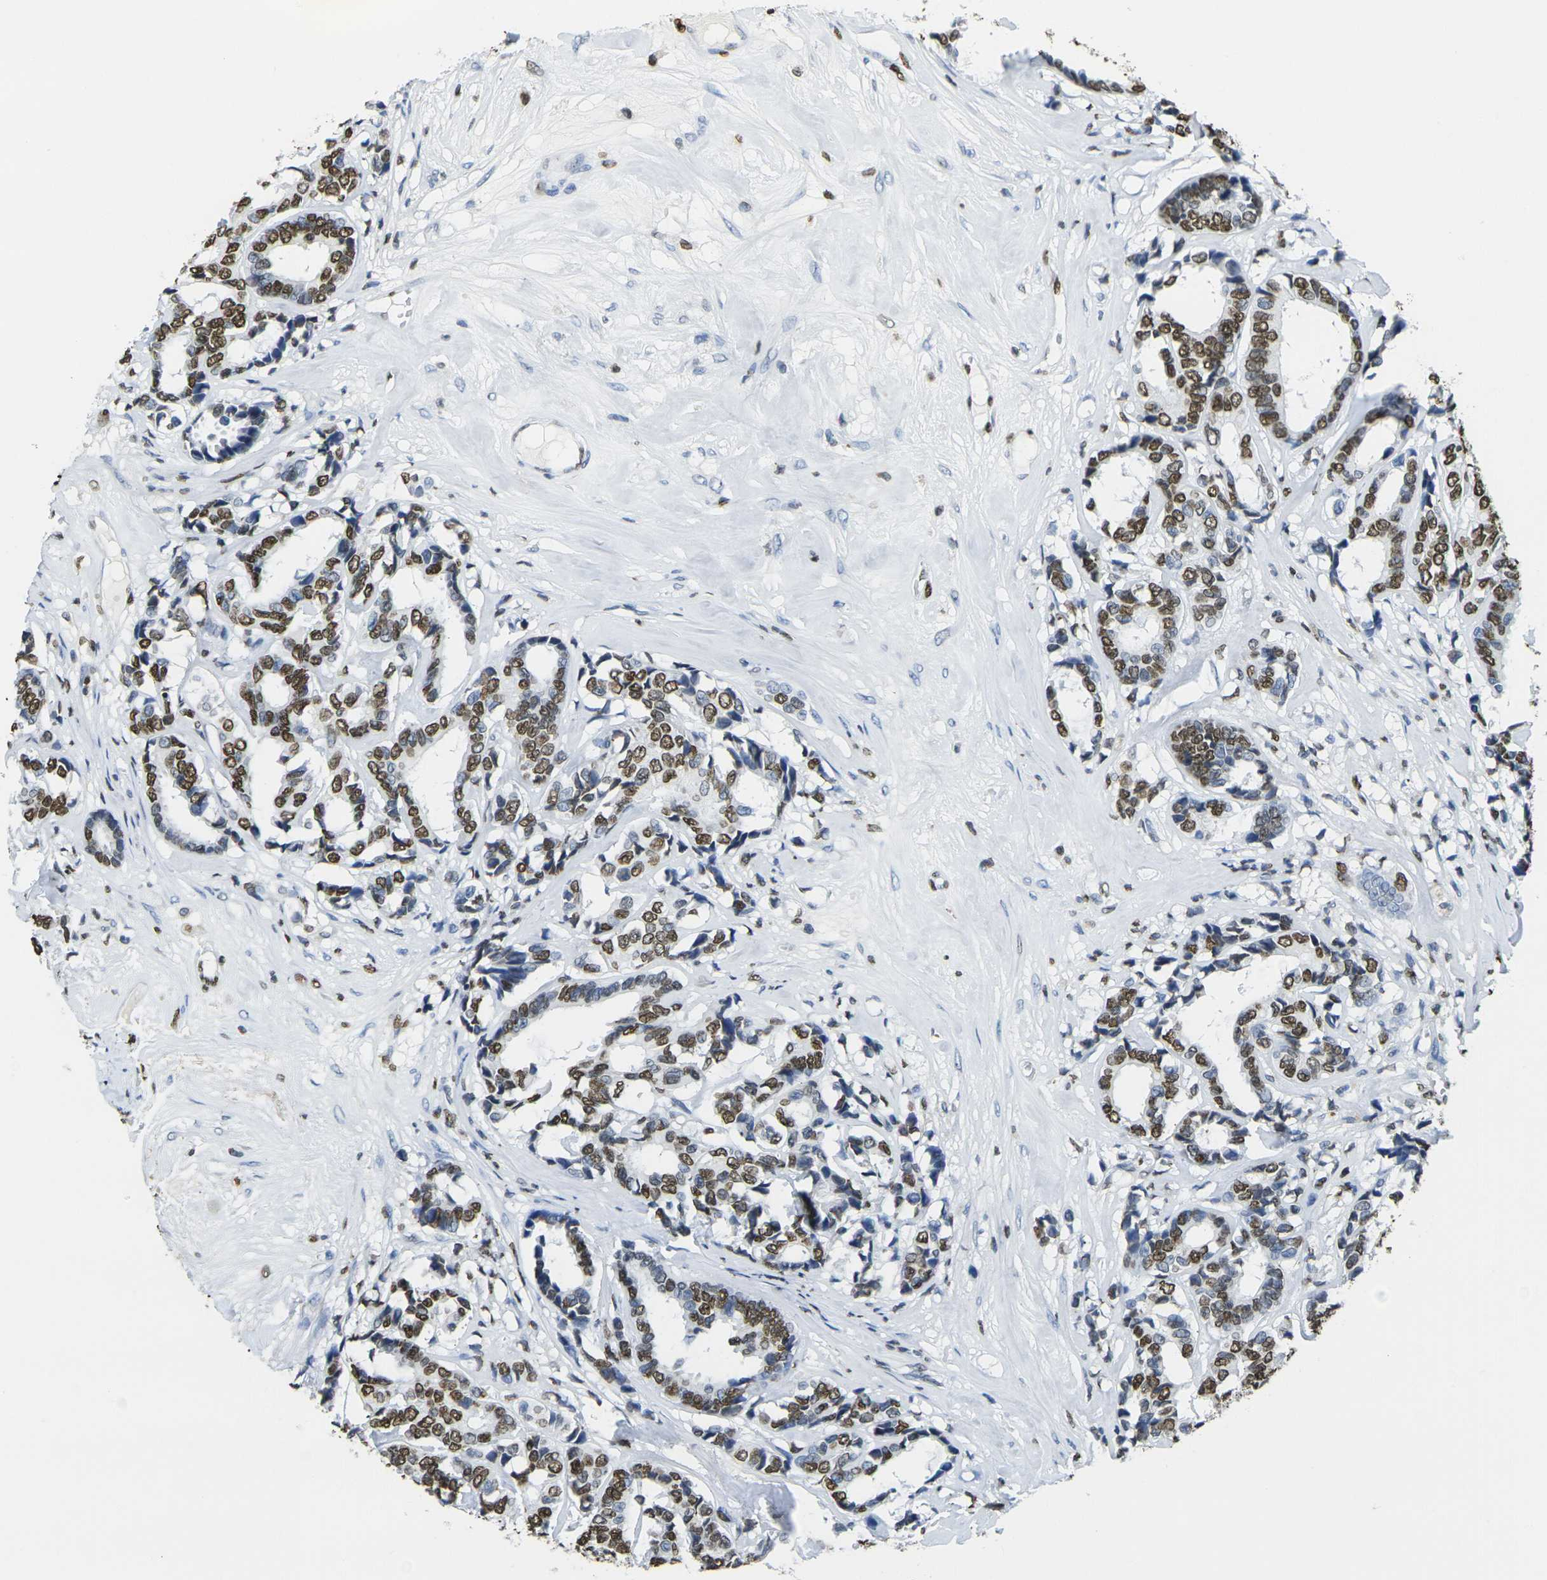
{"staining": {"intensity": "strong", "quantity": ">75%", "location": "nuclear"}, "tissue": "breast cancer", "cell_type": "Tumor cells", "image_type": "cancer", "snomed": [{"axis": "morphology", "description": "Duct carcinoma"}, {"axis": "topography", "description": "Breast"}], "caption": "Brown immunohistochemical staining in human breast cancer demonstrates strong nuclear positivity in about >75% of tumor cells.", "gene": "DRAXIN", "patient": {"sex": "female", "age": 87}}